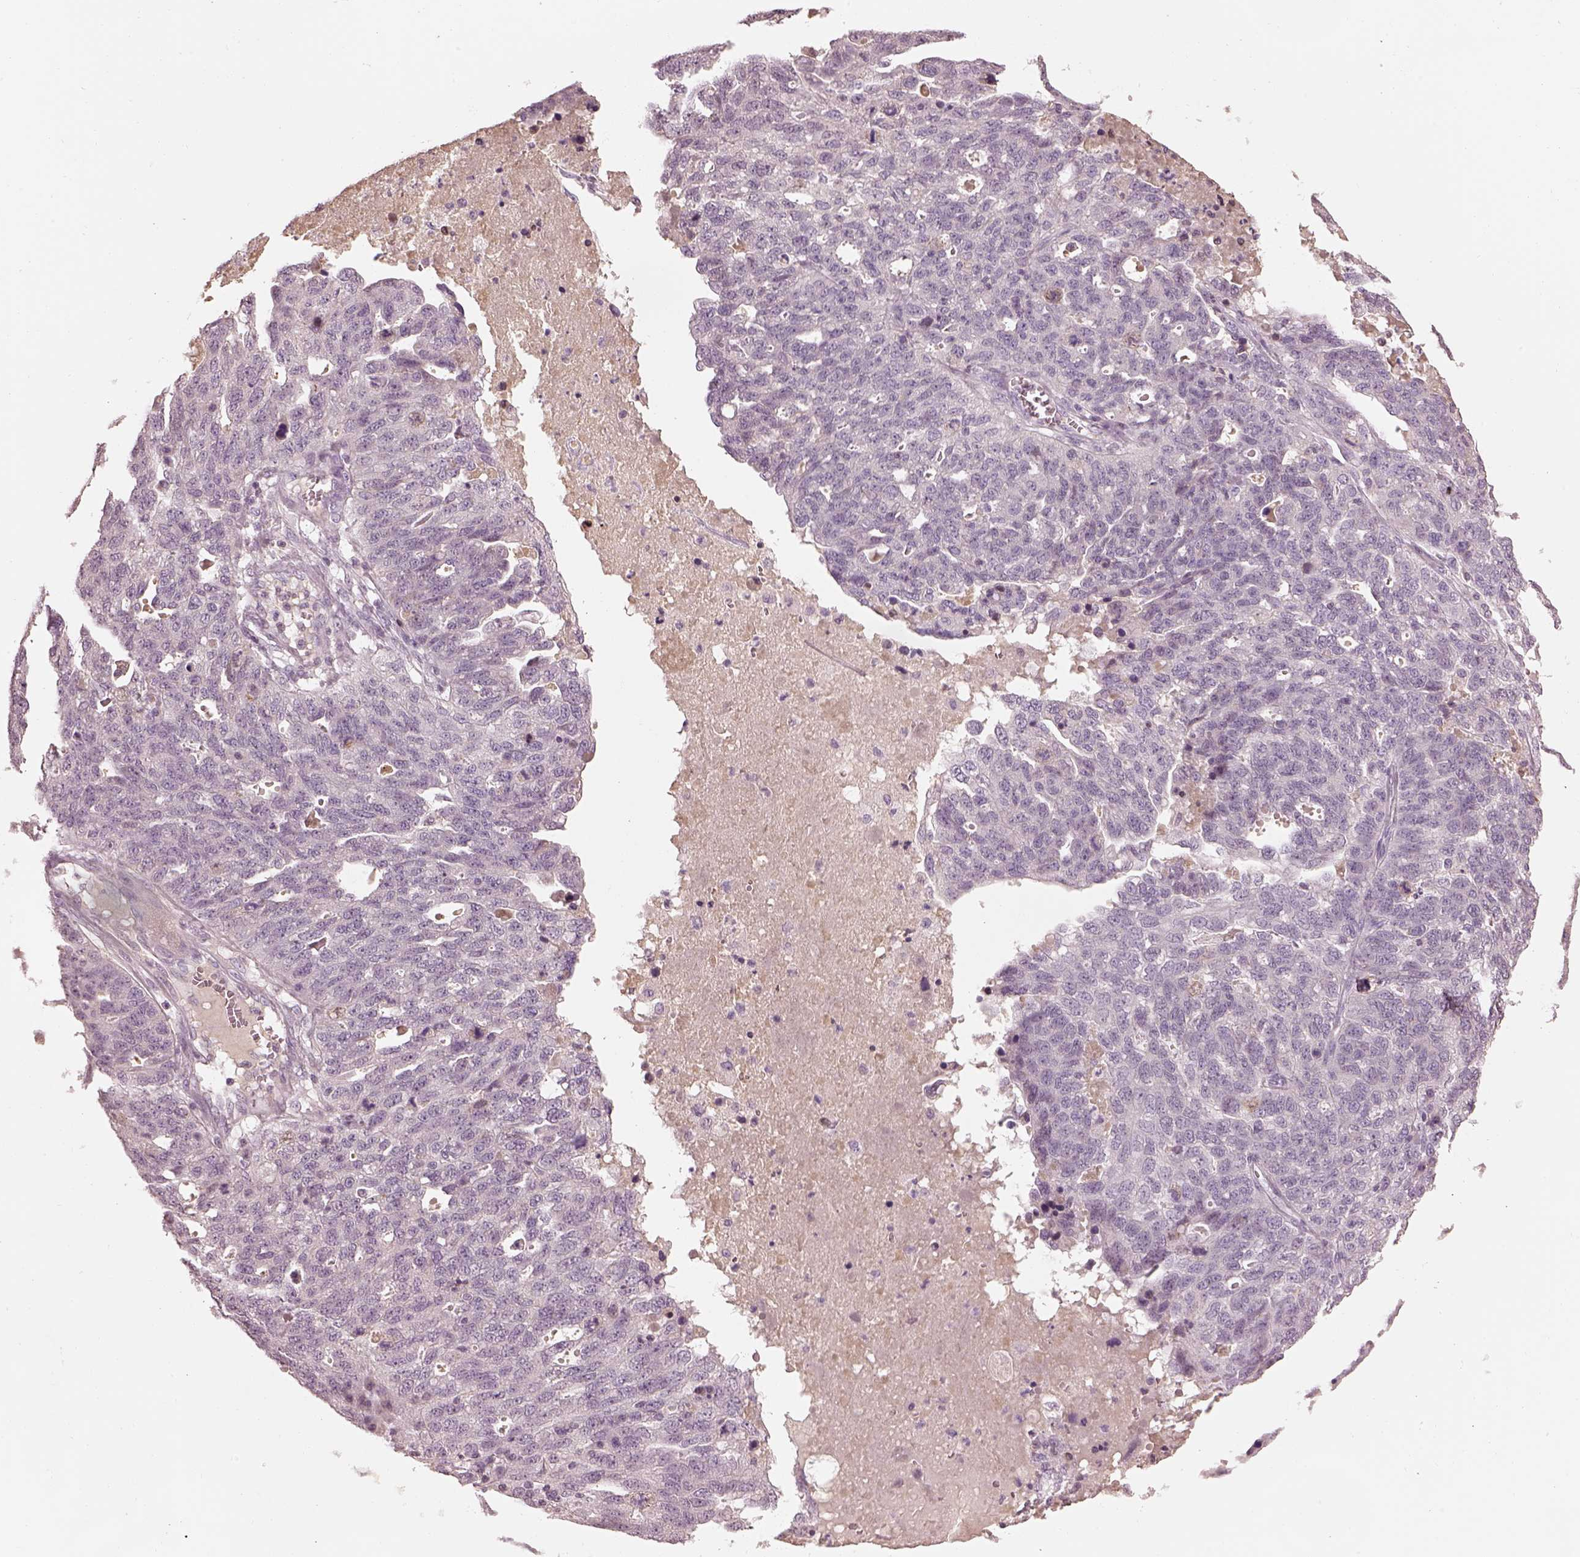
{"staining": {"intensity": "negative", "quantity": "none", "location": "none"}, "tissue": "ovarian cancer", "cell_type": "Tumor cells", "image_type": "cancer", "snomed": [{"axis": "morphology", "description": "Cystadenocarcinoma, serous, NOS"}, {"axis": "topography", "description": "Ovary"}], "caption": "High magnification brightfield microscopy of ovarian cancer stained with DAB (3,3'-diaminobenzidine) (brown) and counterstained with hematoxylin (blue): tumor cells show no significant positivity.", "gene": "TLX3", "patient": {"sex": "female", "age": 71}}